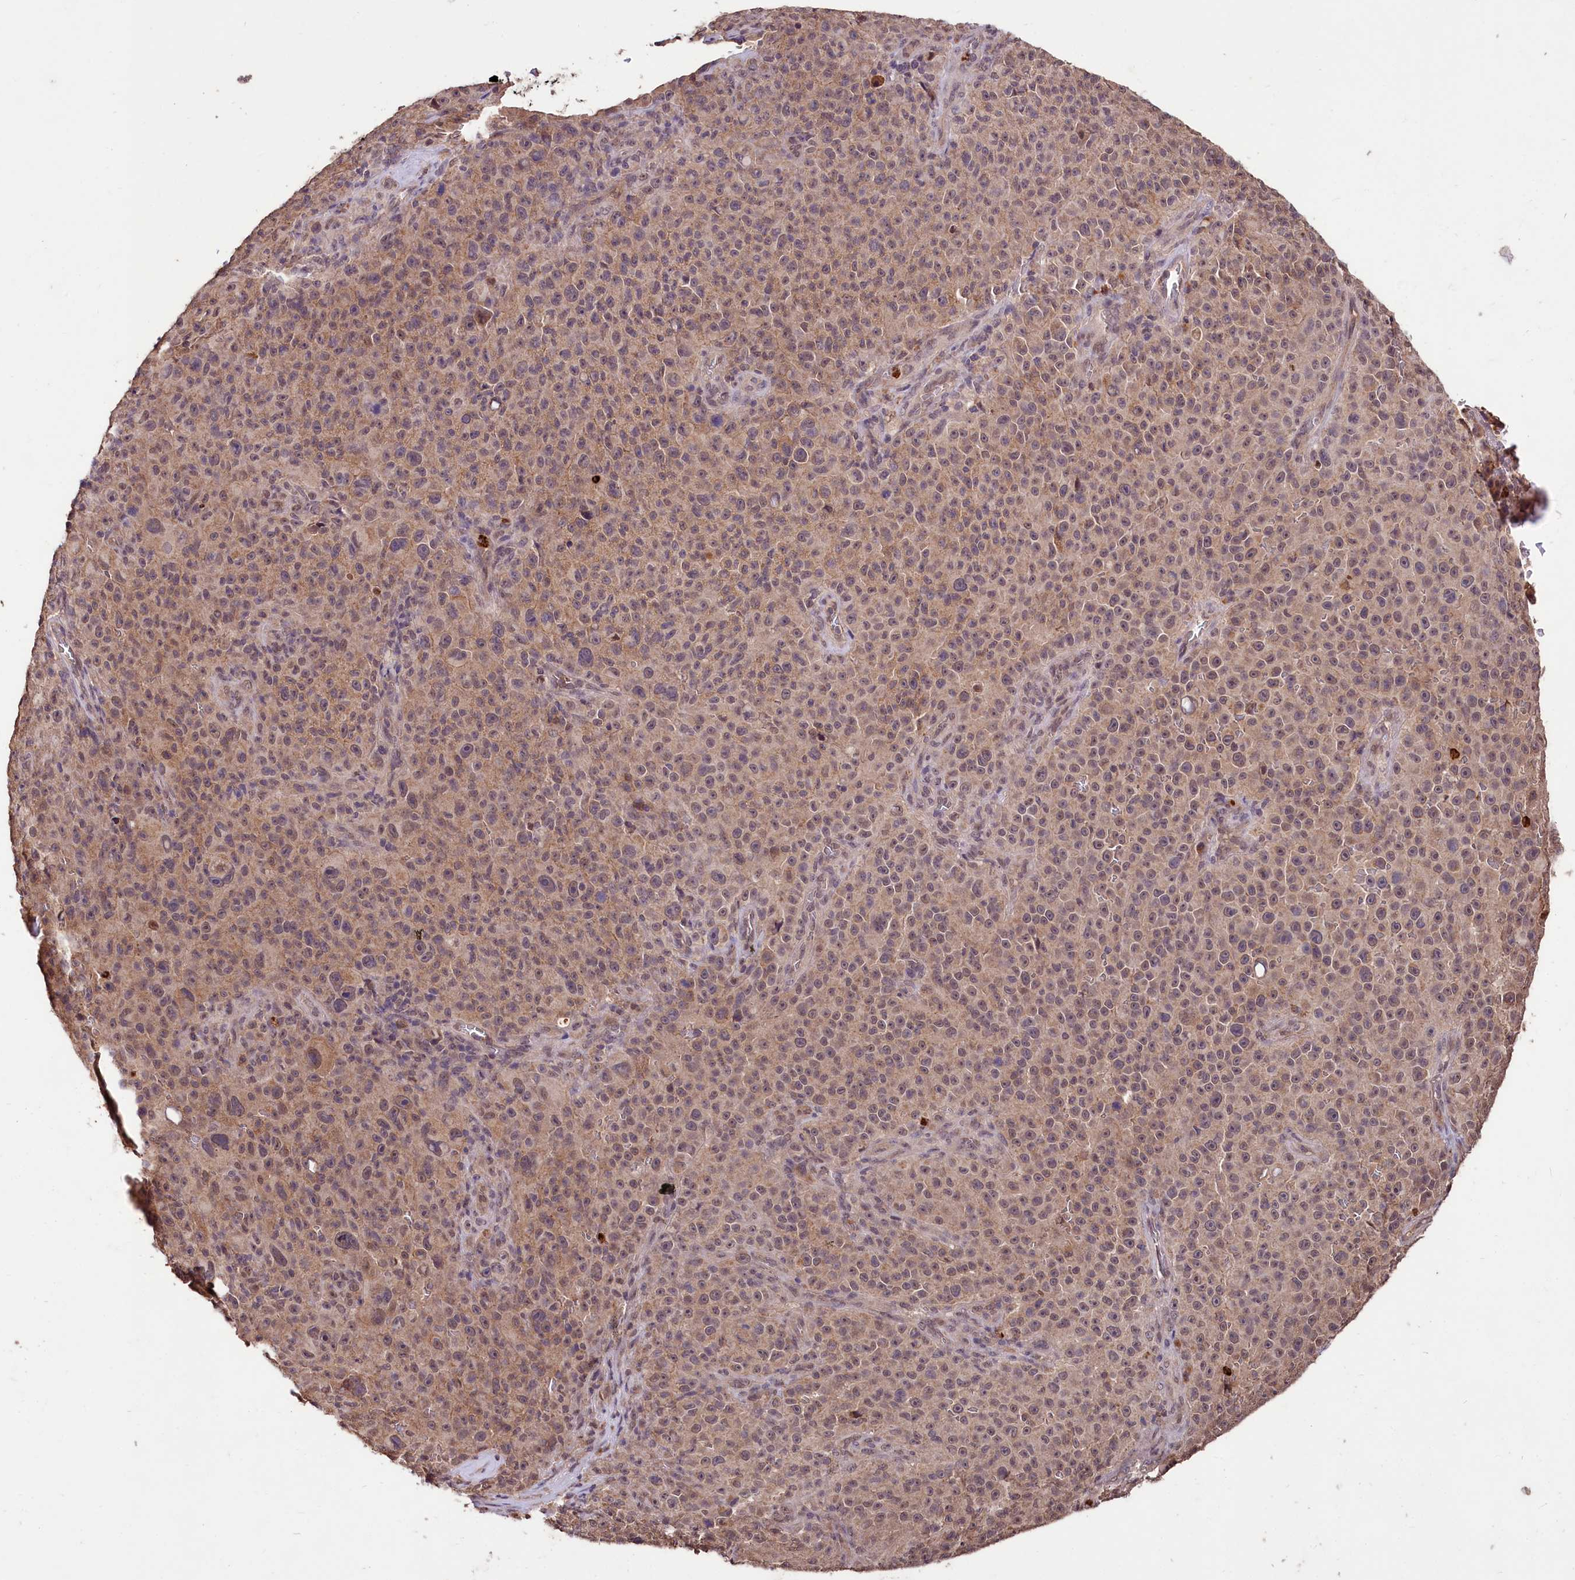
{"staining": {"intensity": "weak", "quantity": ">75%", "location": "cytoplasmic/membranous,nuclear"}, "tissue": "melanoma", "cell_type": "Tumor cells", "image_type": "cancer", "snomed": [{"axis": "morphology", "description": "Malignant melanoma, NOS"}, {"axis": "topography", "description": "Skin"}], "caption": "This photomicrograph shows immunohistochemistry (IHC) staining of malignant melanoma, with low weak cytoplasmic/membranous and nuclear expression in about >75% of tumor cells.", "gene": "KLRB1", "patient": {"sex": "female", "age": 82}}